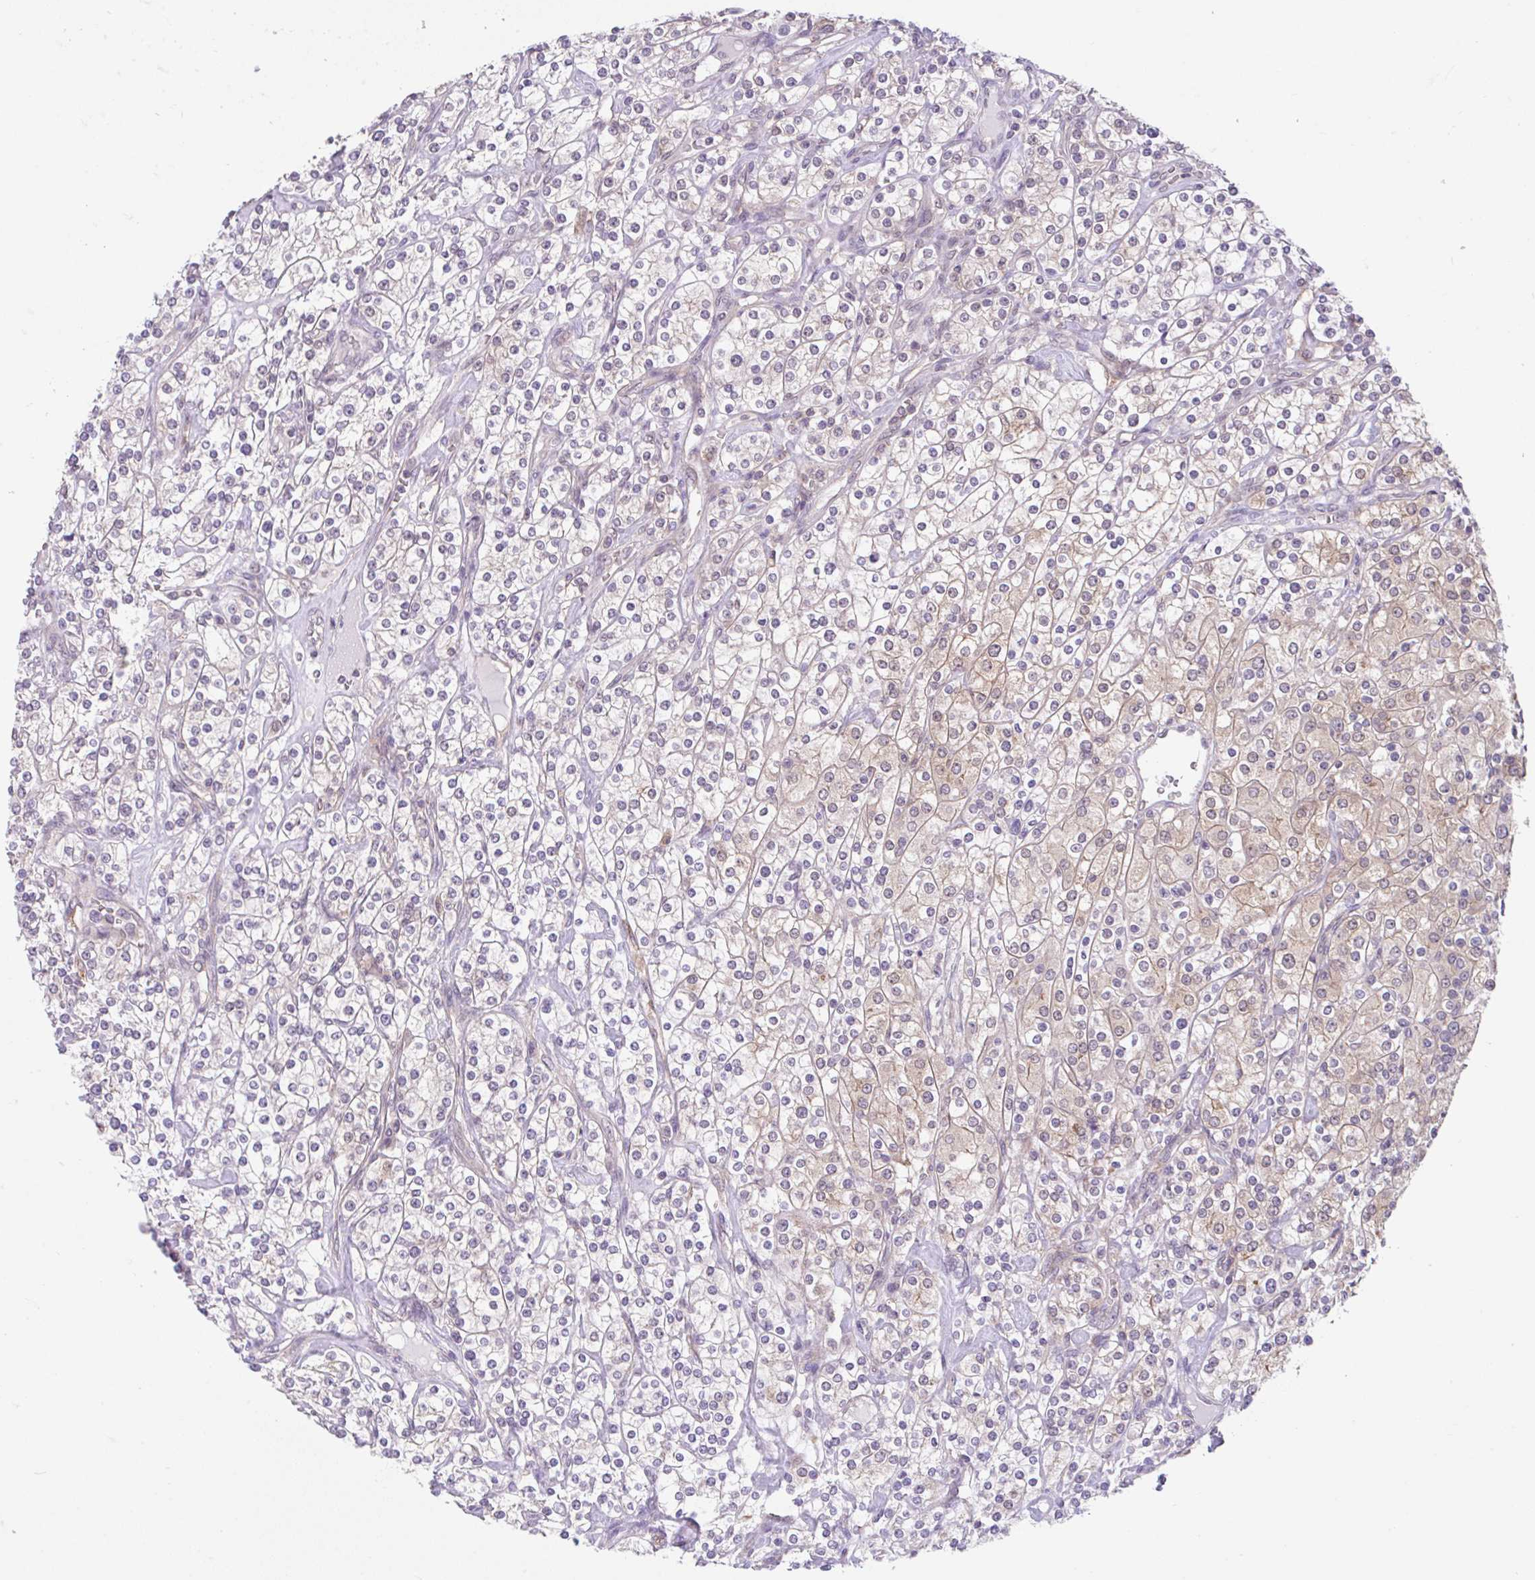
{"staining": {"intensity": "moderate", "quantity": "25%-75%", "location": "cytoplasmic/membranous,nuclear"}, "tissue": "renal cancer", "cell_type": "Tumor cells", "image_type": "cancer", "snomed": [{"axis": "morphology", "description": "Adenocarcinoma, NOS"}, {"axis": "topography", "description": "Kidney"}], "caption": "This image reveals immunohistochemistry (IHC) staining of renal cancer (adenocarcinoma), with medium moderate cytoplasmic/membranous and nuclear positivity in approximately 25%-75% of tumor cells.", "gene": "RALBP1", "patient": {"sex": "male", "age": 77}}